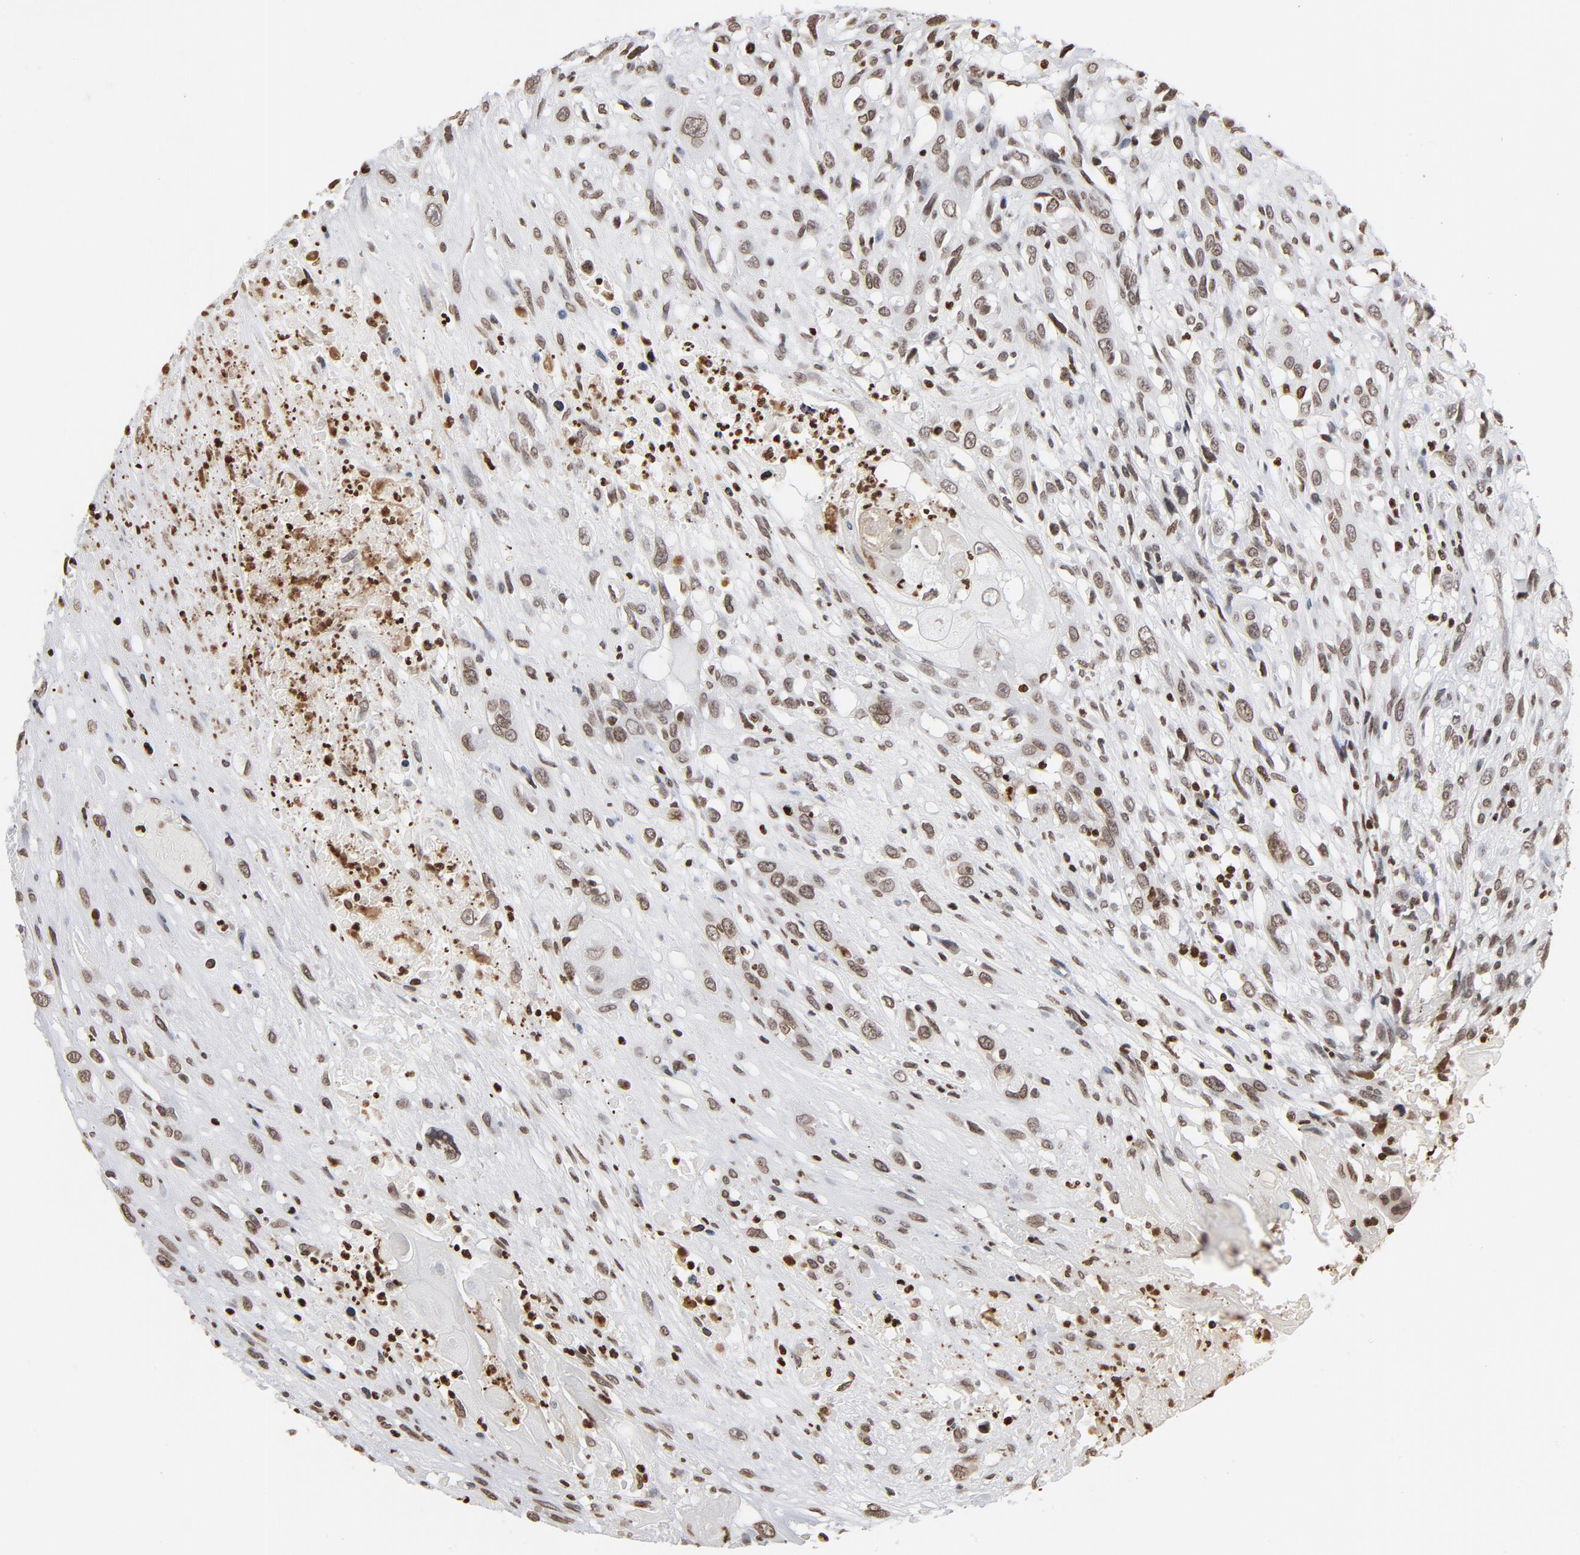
{"staining": {"intensity": "weak", "quantity": ">75%", "location": "nuclear"}, "tissue": "head and neck cancer", "cell_type": "Tumor cells", "image_type": "cancer", "snomed": [{"axis": "morphology", "description": "Necrosis, NOS"}, {"axis": "morphology", "description": "Neoplasm, malignant, NOS"}, {"axis": "topography", "description": "Salivary gland"}, {"axis": "topography", "description": "Head-Neck"}], "caption": "Weak nuclear expression is appreciated in approximately >75% of tumor cells in head and neck cancer (neoplasm (malignant)). (Stains: DAB in brown, nuclei in blue, Microscopy: brightfield microscopy at high magnification).", "gene": "H2AC12", "patient": {"sex": "male", "age": 43}}